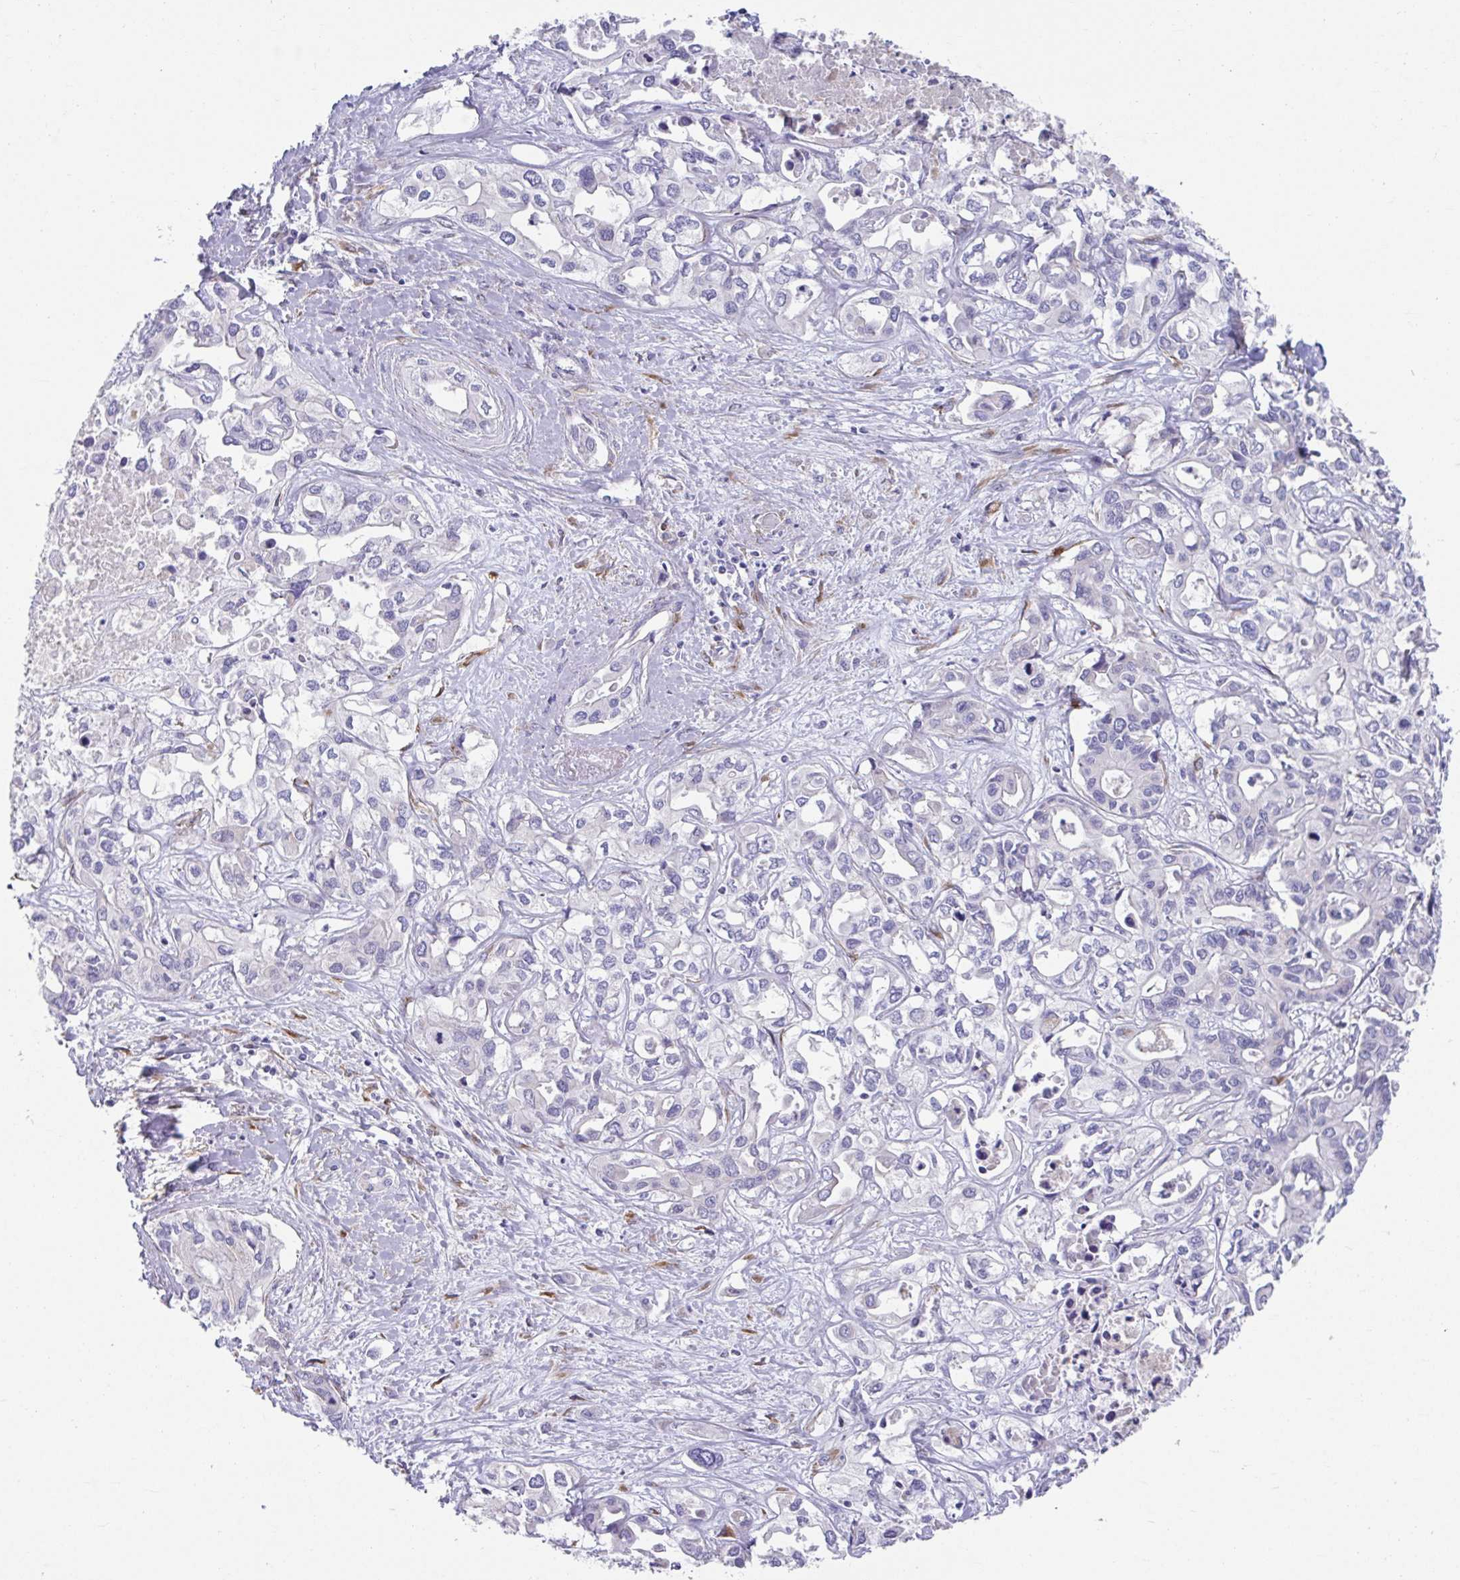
{"staining": {"intensity": "negative", "quantity": "none", "location": "none"}, "tissue": "liver cancer", "cell_type": "Tumor cells", "image_type": "cancer", "snomed": [{"axis": "morphology", "description": "Cholangiocarcinoma"}, {"axis": "topography", "description": "Liver"}], "caption": "Immunohistochemical staining of liver cholangiocarcinoma displays no significant expression in tumor cells. (DAB immunohistochemistry, high magnification).", "gene": "CXCR1", "patient": {"sex": "female", "age": 64}}